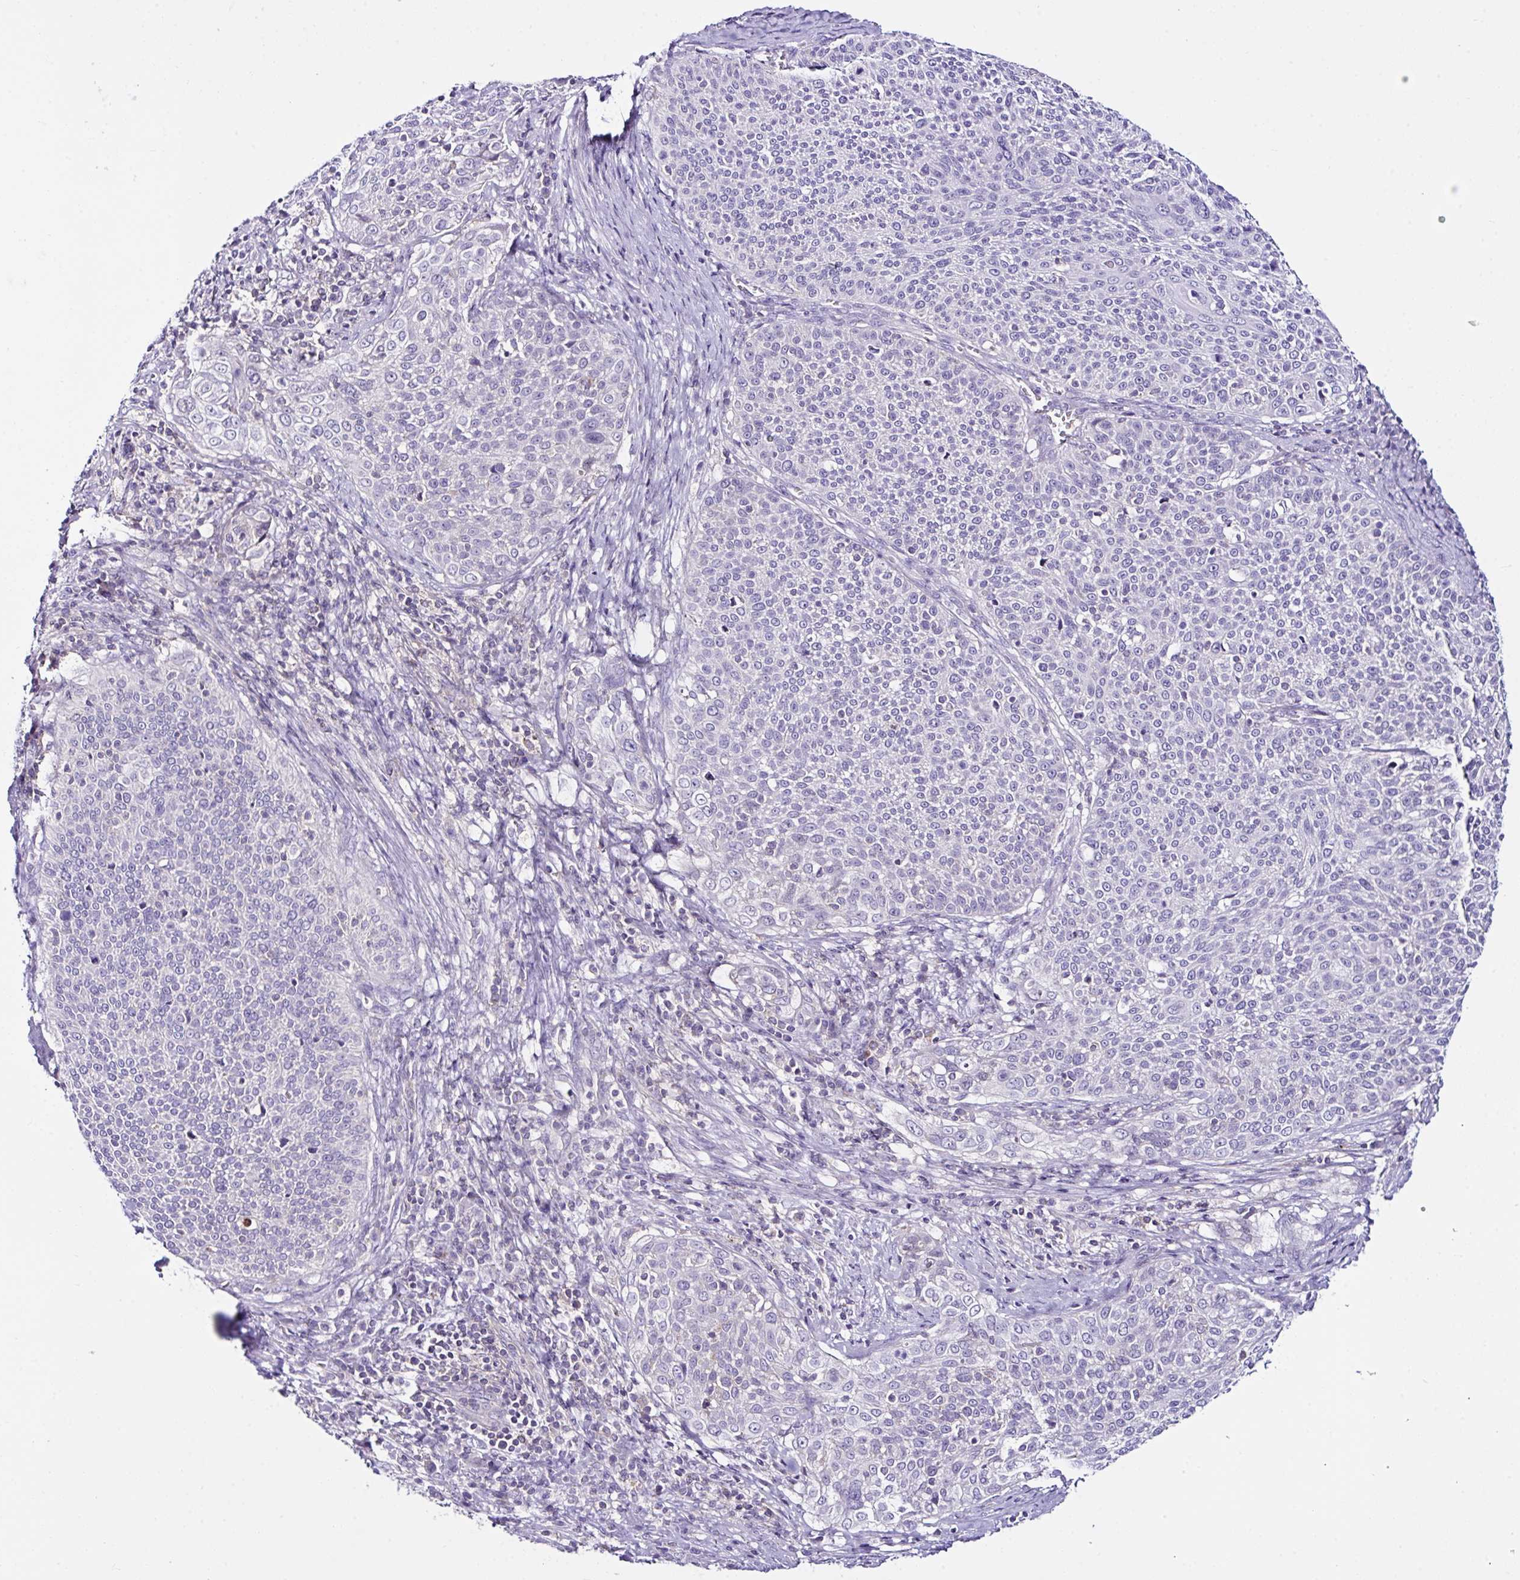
{"staining": {"intensity": "negative", "quantity": "none", "location": "none"}, "tissue": "cervical cancer", "cell_type": "Tumor cells", "image_type": "cancer", "snomed": [{"axis": "morphology", "description": "Squamous cell carcinoma, NOS"}, {"axis": "topography", "description": "Cervix"}], "caption": "The image displays no significant positivity in tumor cells of cervical squamous cell carcinoma.", "gene": "D2HGDH", "patient": {"sex": "female", "age": 31}}